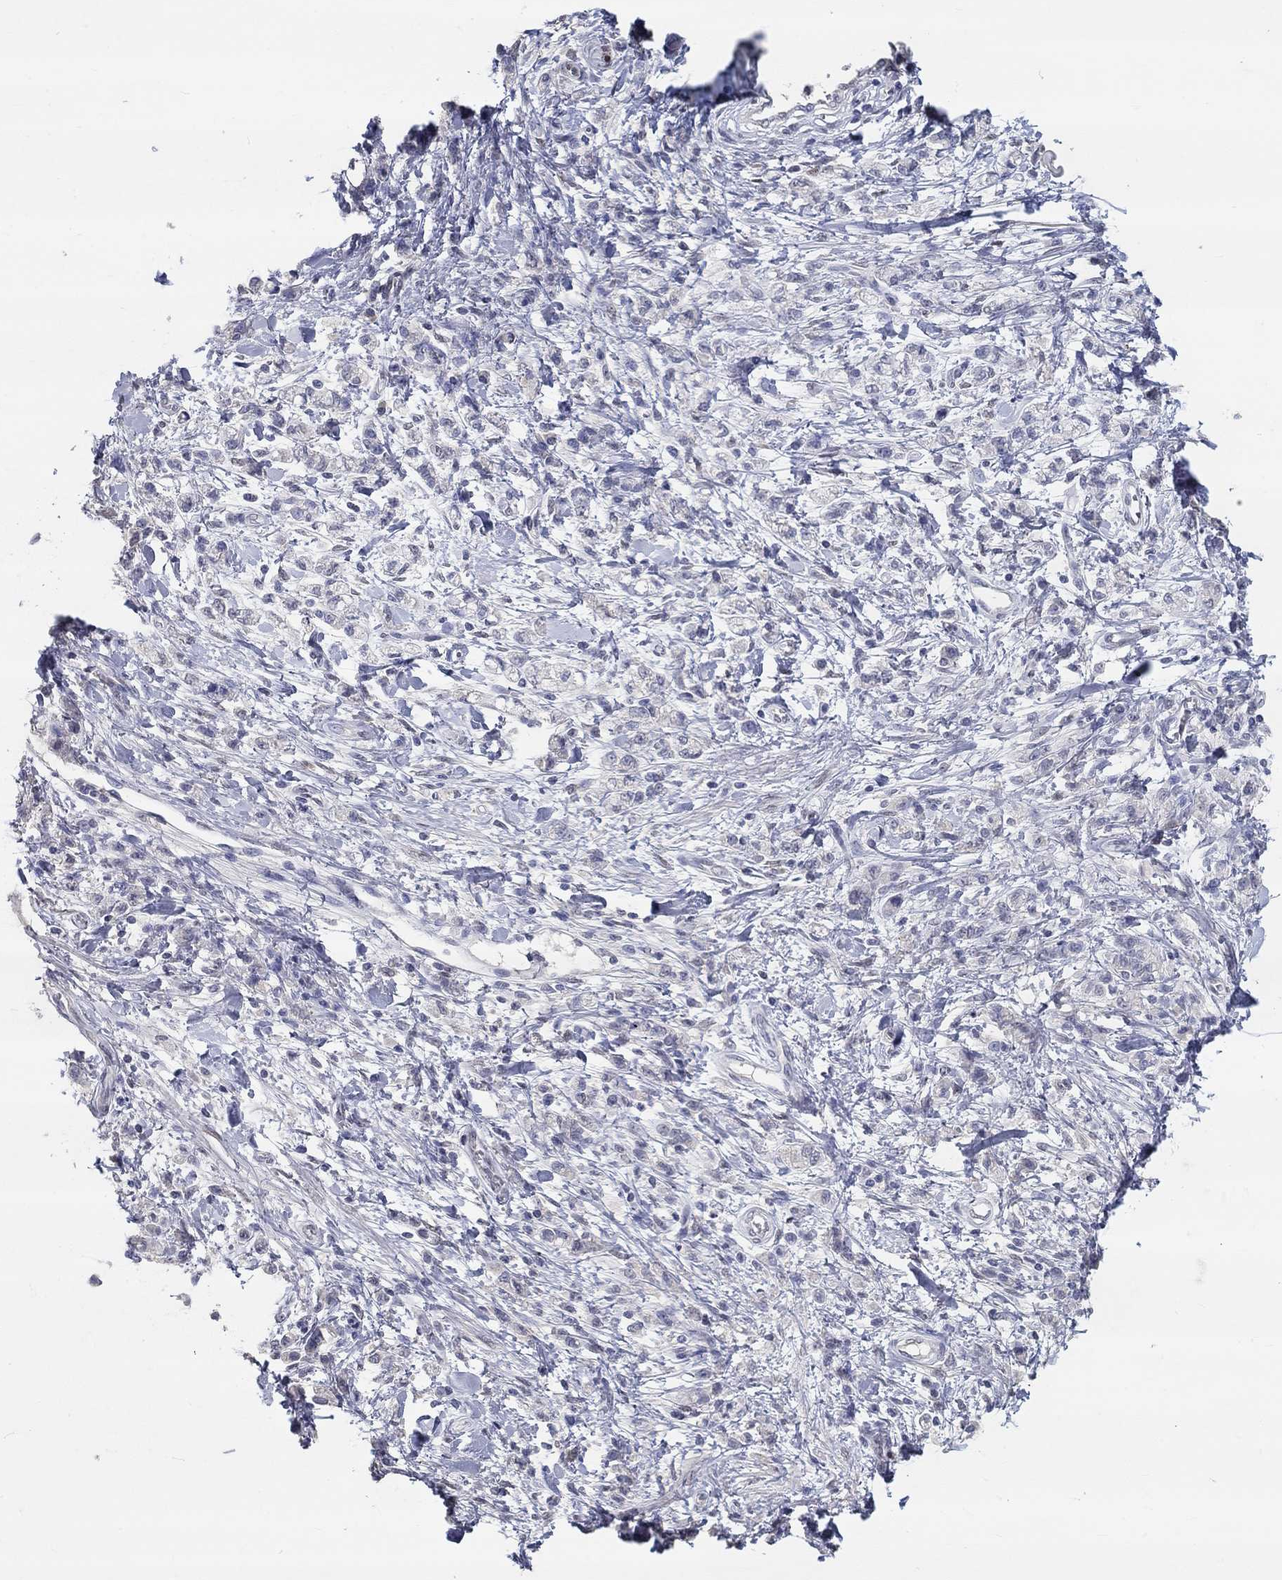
{"staining": {"intensity": "negative", "quantity": "none", "location": "none"}, "tissue": "stomach cancer", "cell_type": "Tumor cells", "image_type": "cancer", "snomed": [{"axis": "morphology", "description": "Adenocarcinoma, NOS"}, {"axis": "topography", "description": "Stomach"}], "caption": "Immunohistochemistry micrograph of neoplastic tissue: stomach adenocarcinoma stained with DAB (3,3'-diaminobenzidine) exhibits no significant protein expression in tumor cells.", "gene": "FGF2", "patient": {"sex": "male", "age": 77}}